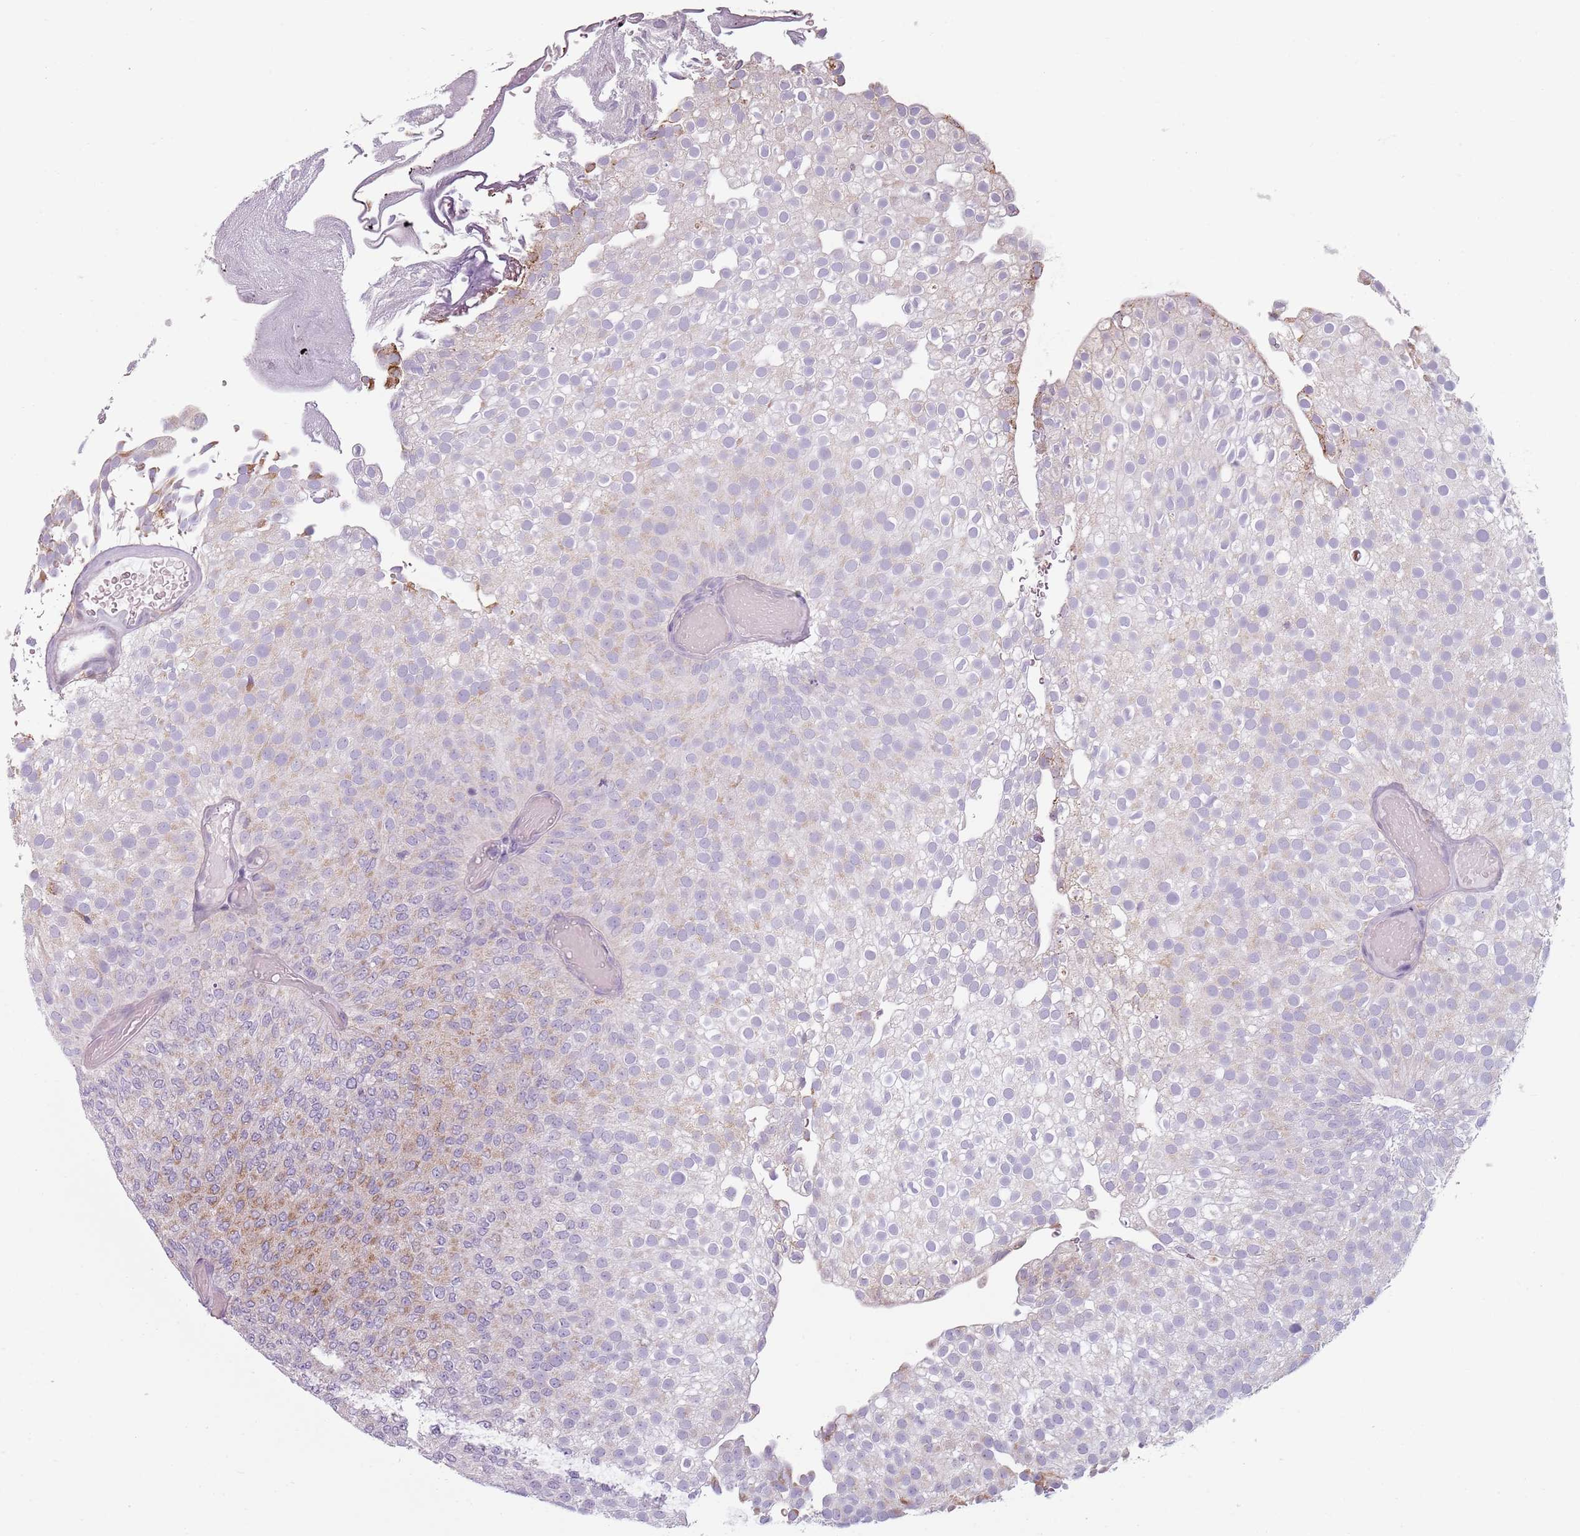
{"staining": {"intensity": "moderate", "quantity": "<25%", "location": "cytoplasmic/membranous"}, "tissue": "urothelial cancer", "cell_type": "Tumor cells", "image_type": "cancer", "snomed": [{"axis": "morphology", "description": "Urothelial carcinoma, Low grade"}, {"axis": "topography", "description": "Urinary bladder"}], "caption": "Urothelial carcinoma (low-grade) stained with a protein marker reveals moderate staining in tumor cells.", "gene": "MEGF8", "patient": {"sex": "male", "age": 78}}